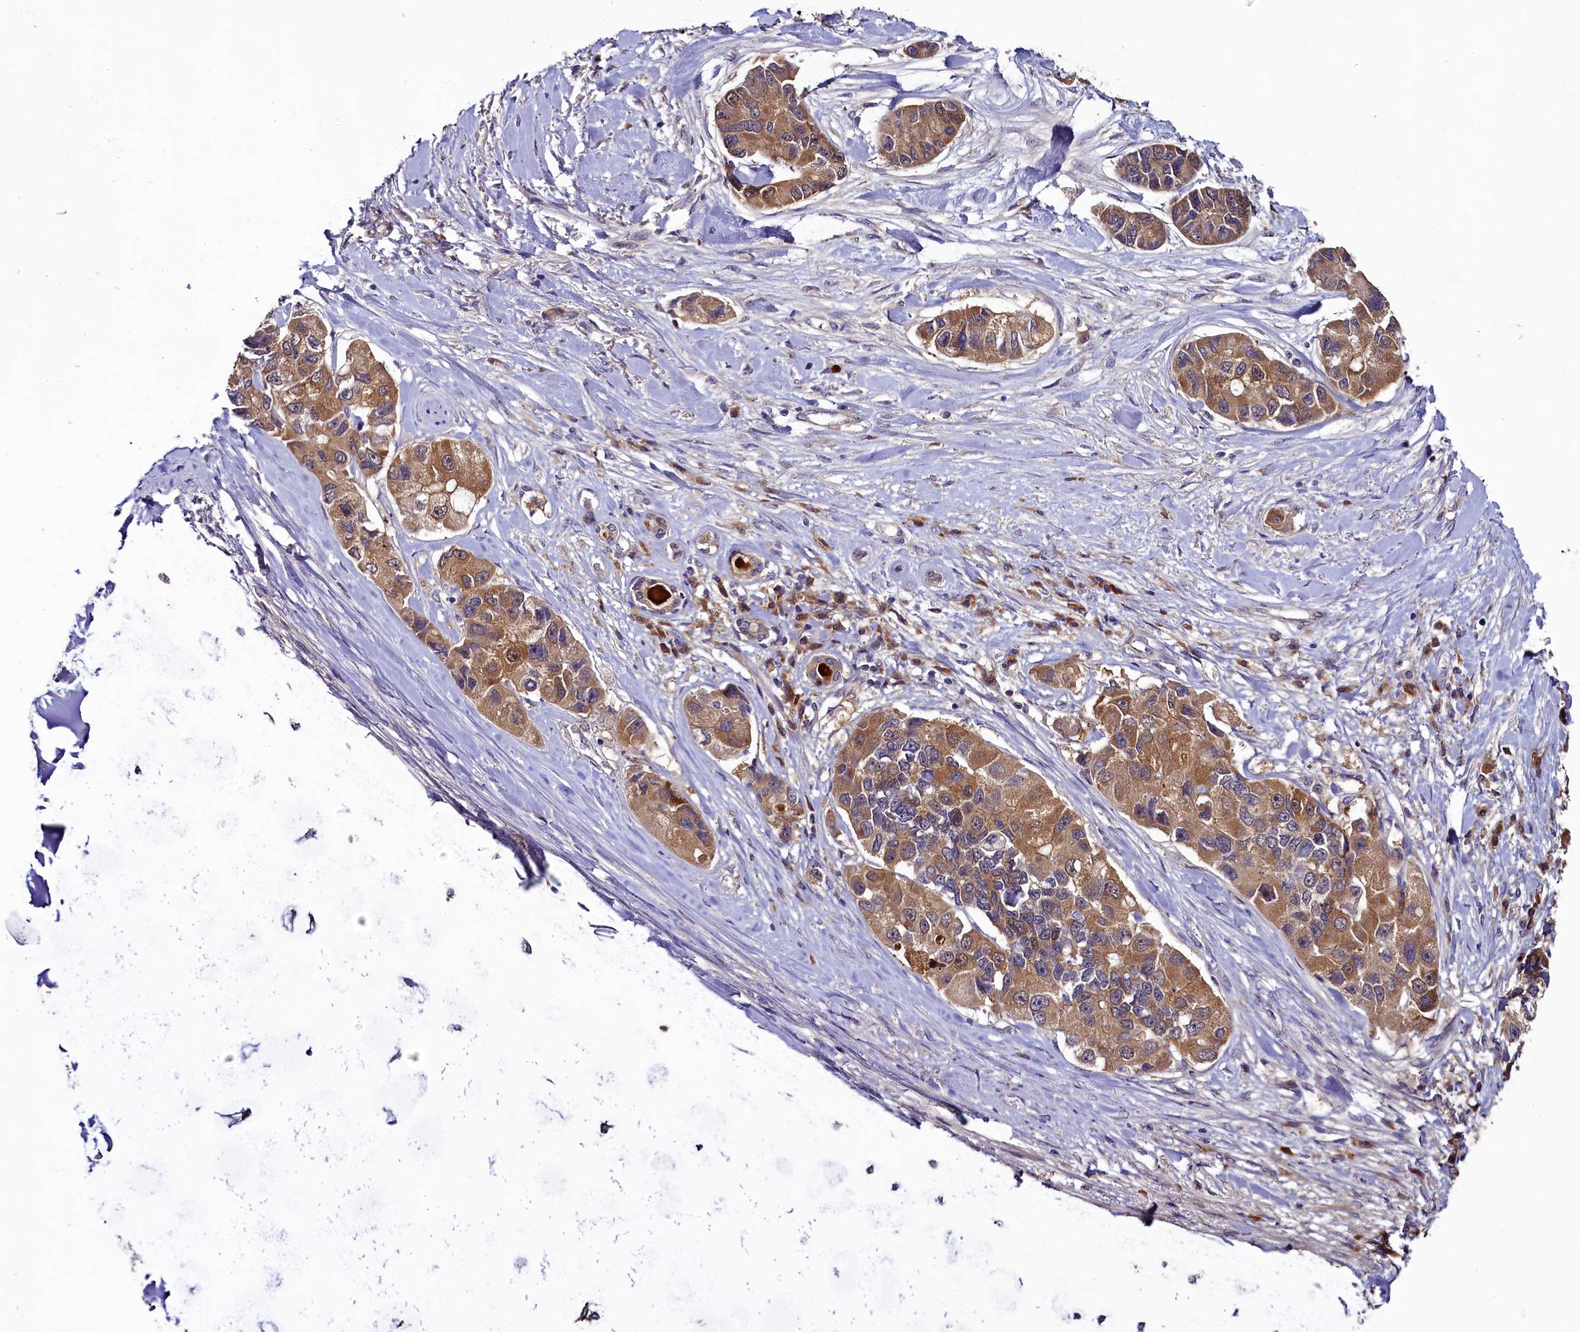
{"staining": {"intensity": "moderate", "quantity": ">75%", "location": "cytoplasmic/membranous,nuclear"}, "tissue": "lung cancer", "cell_type": "Tumor cells", "image_type": "cancer", "snomed": [{"axis": "morphology", "description": "Adenocarcinoma, NOS"}, {"axis": "topography", "description": "Lung"}], "caption": "This image shows immunohistochemistry staining of human lung cancer, with medium moderate cytoplasmic/membranous and nuclear expression in approximately >75% of tumor cells.", "gene": "RPUSD2", "patient": {"sex": "female", "age": 54}}